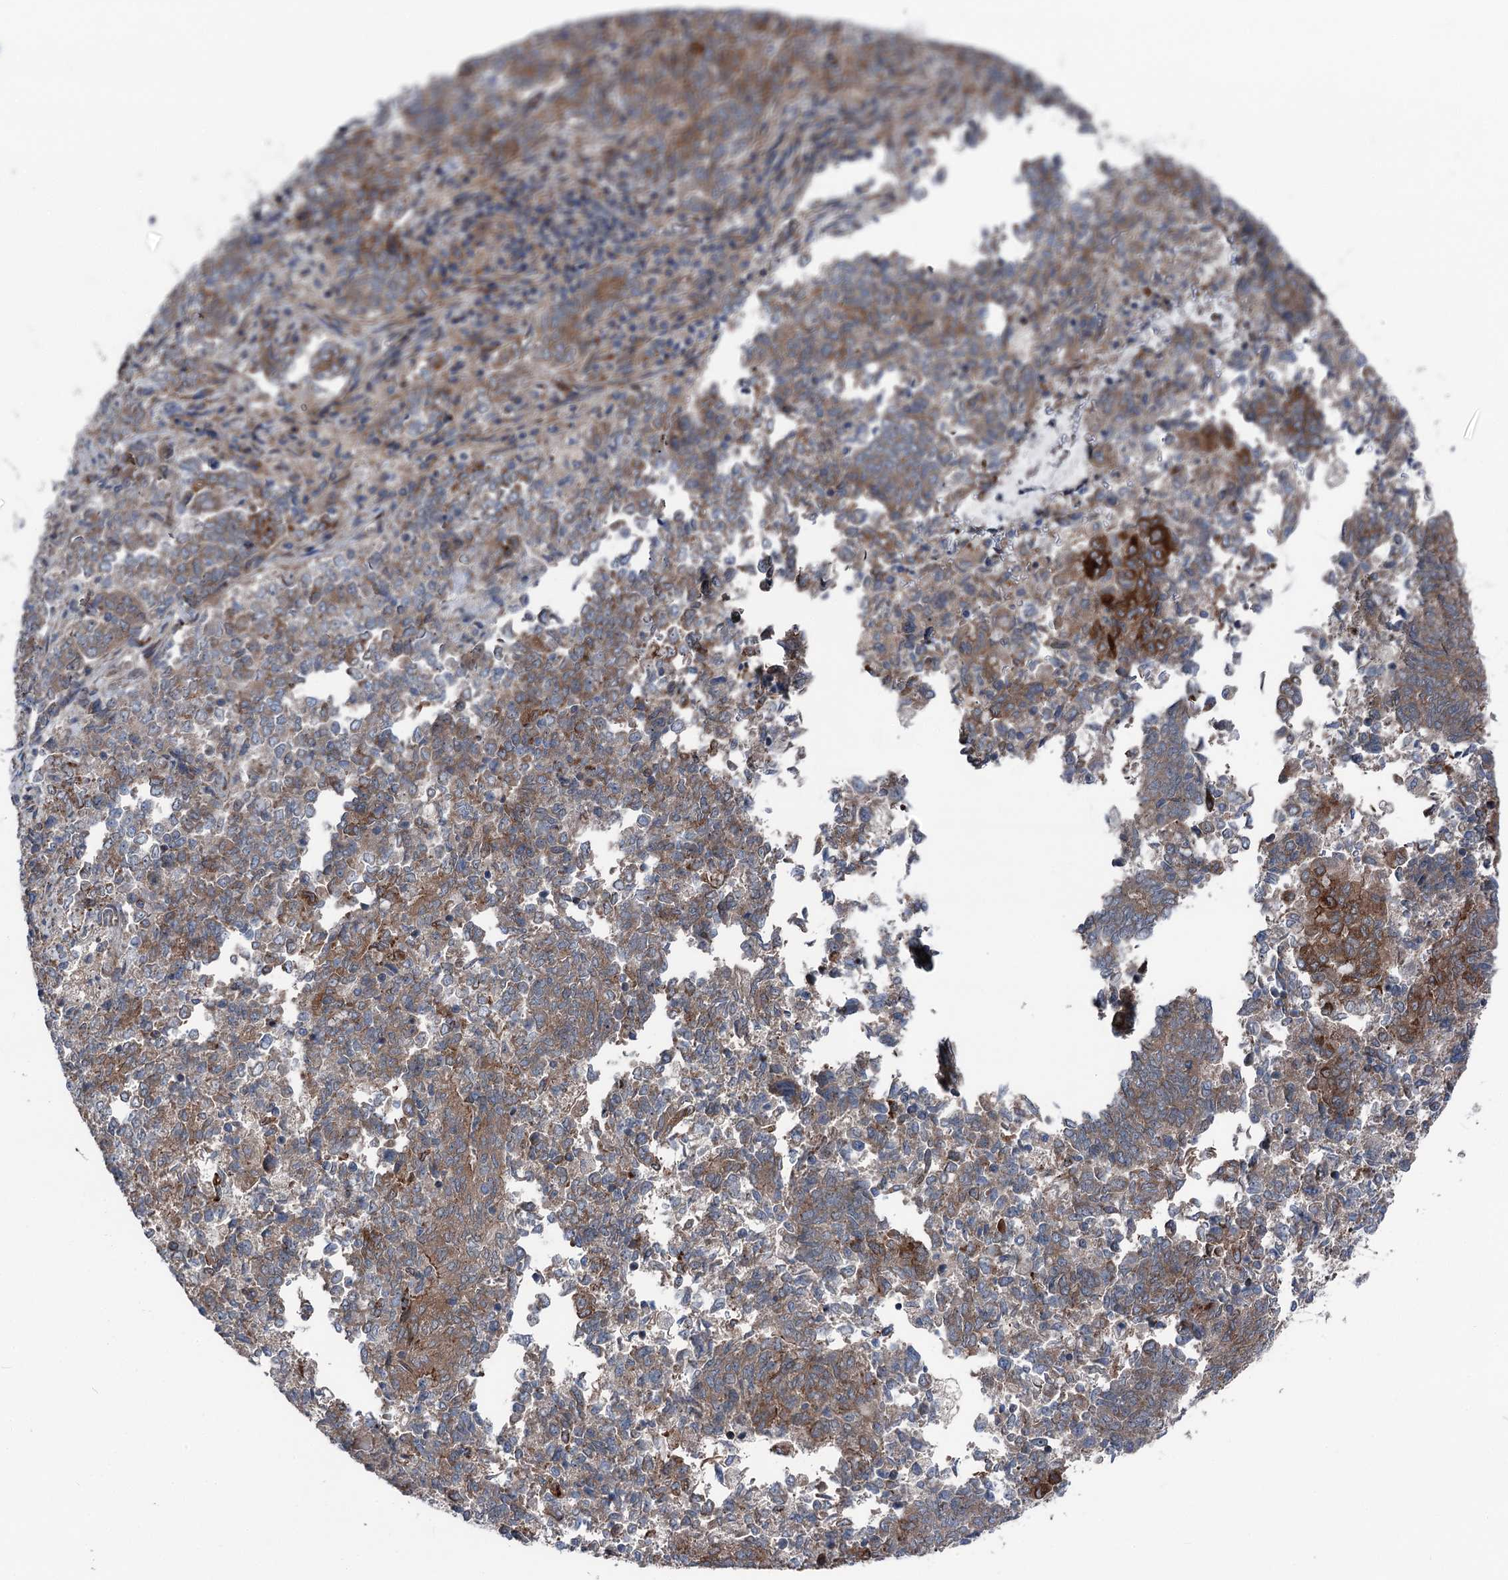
{"staining": {"intensity": "moderate", "quantity": ">75%", "location": "cytoplasmic/membranous"}, "tissue": "endometrial cancer", "cell_type": "Tumor cells", "image_type": "cancer", "snomed": [{"axis": "morphology", "description": "Adenocarcinoma, NOS"}, {"axis": "topography", "description": "Endometrium"}], "caption": "Moderate cytoplasmic/membranous staining for a protein is identified in approximately >75% of tumor cells of adenocarcinoma (endometrial) using immunohistochemistry.", "gene": "POLR1D", "patient": {"sex": "female", "age": 80}}